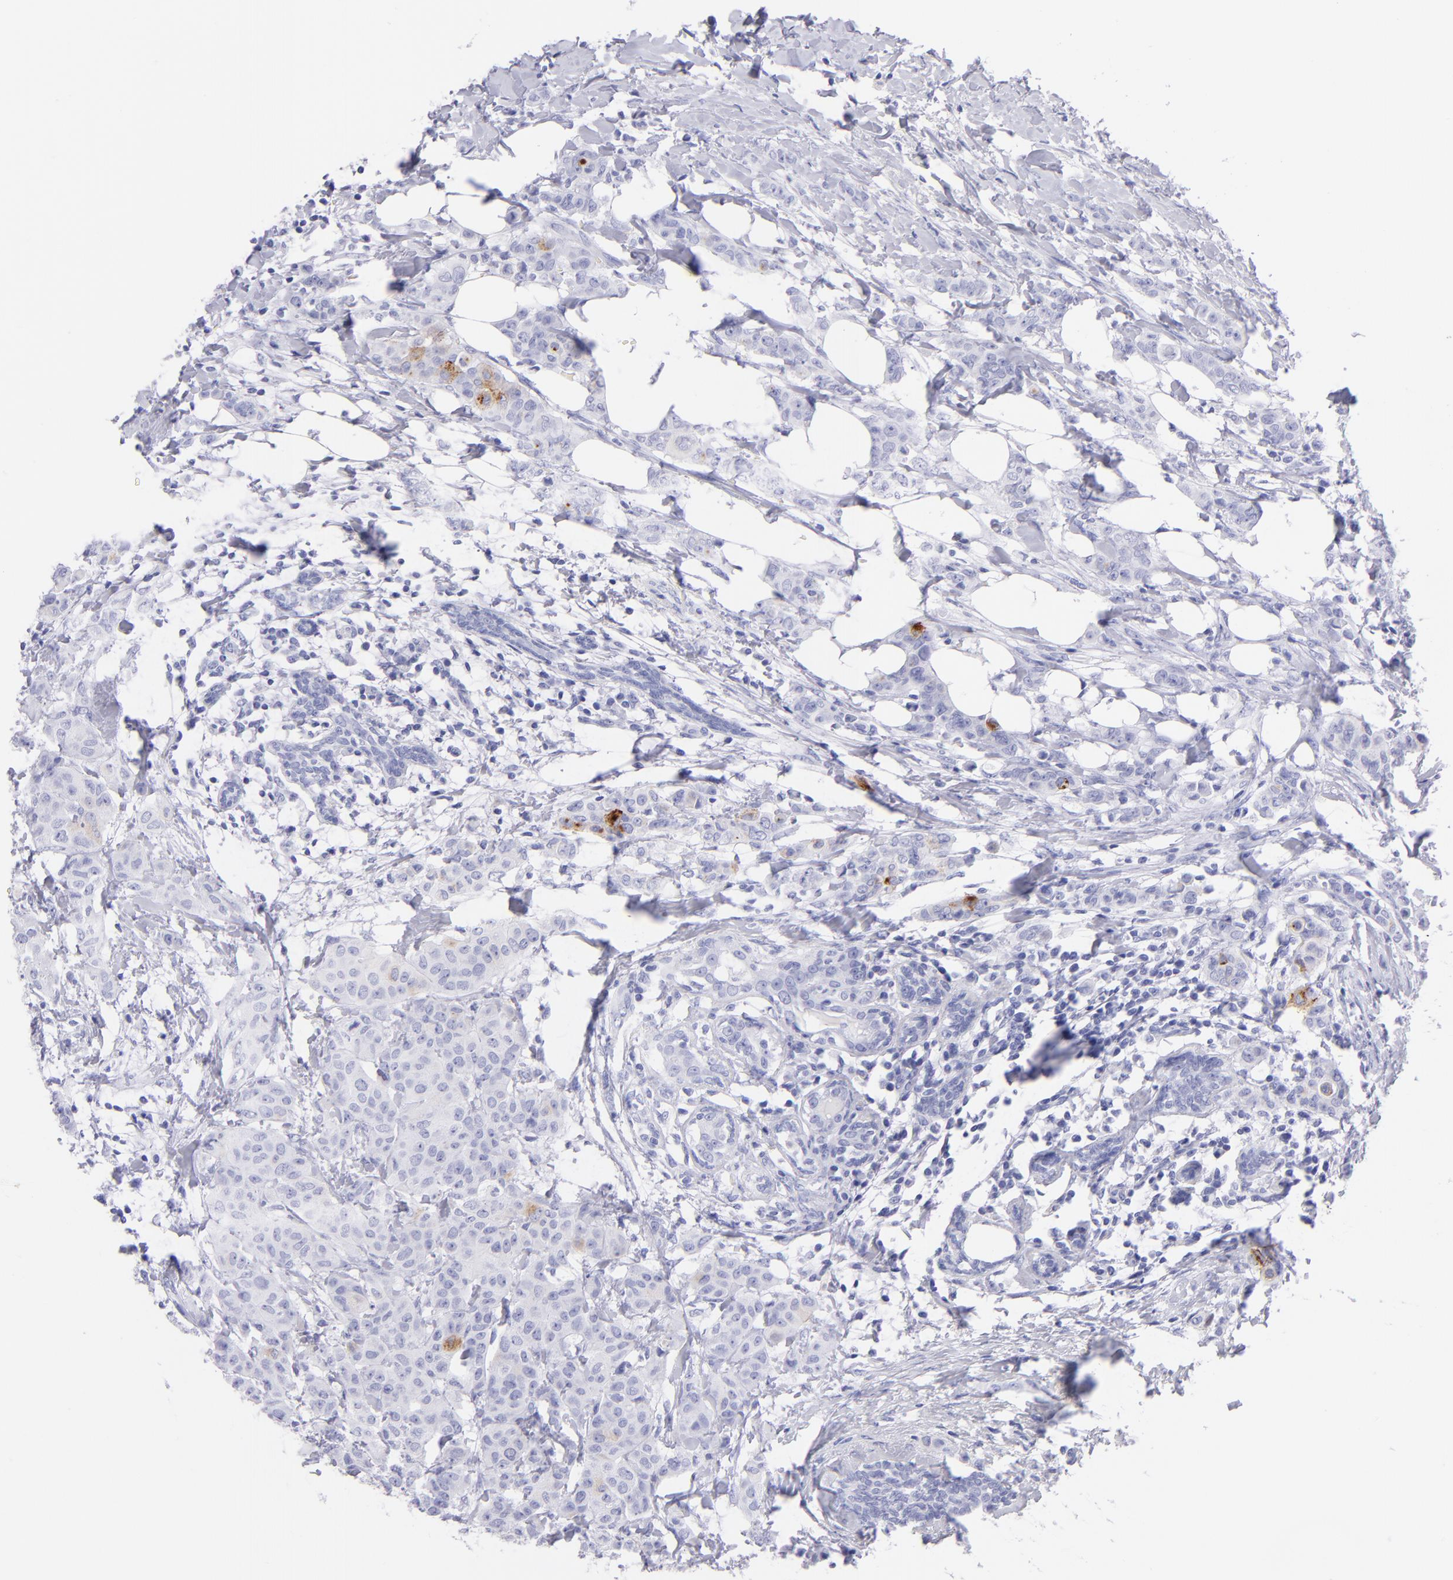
{"staining": {"intensity": "strong", "quantity": "<25%", "location": "cytoplasmic/membranous"}, "tissue": "breast cancer", "cell_type": "Tumor cells", "image_type": "cancer", "snomed": [{"axis": "morphology", "description": "Duct carcinoma"}, {"axis": "topography", "description": "Breast"}], "caption": "DAB immunohistochemical staining of human intraductal carcinoma (breast) exhibits strong cytoplasmic/membranous protein expression in approximately <25% of tumor cells.", "gene": "PIP", "patient": {"sex": "female", "age": 40}}